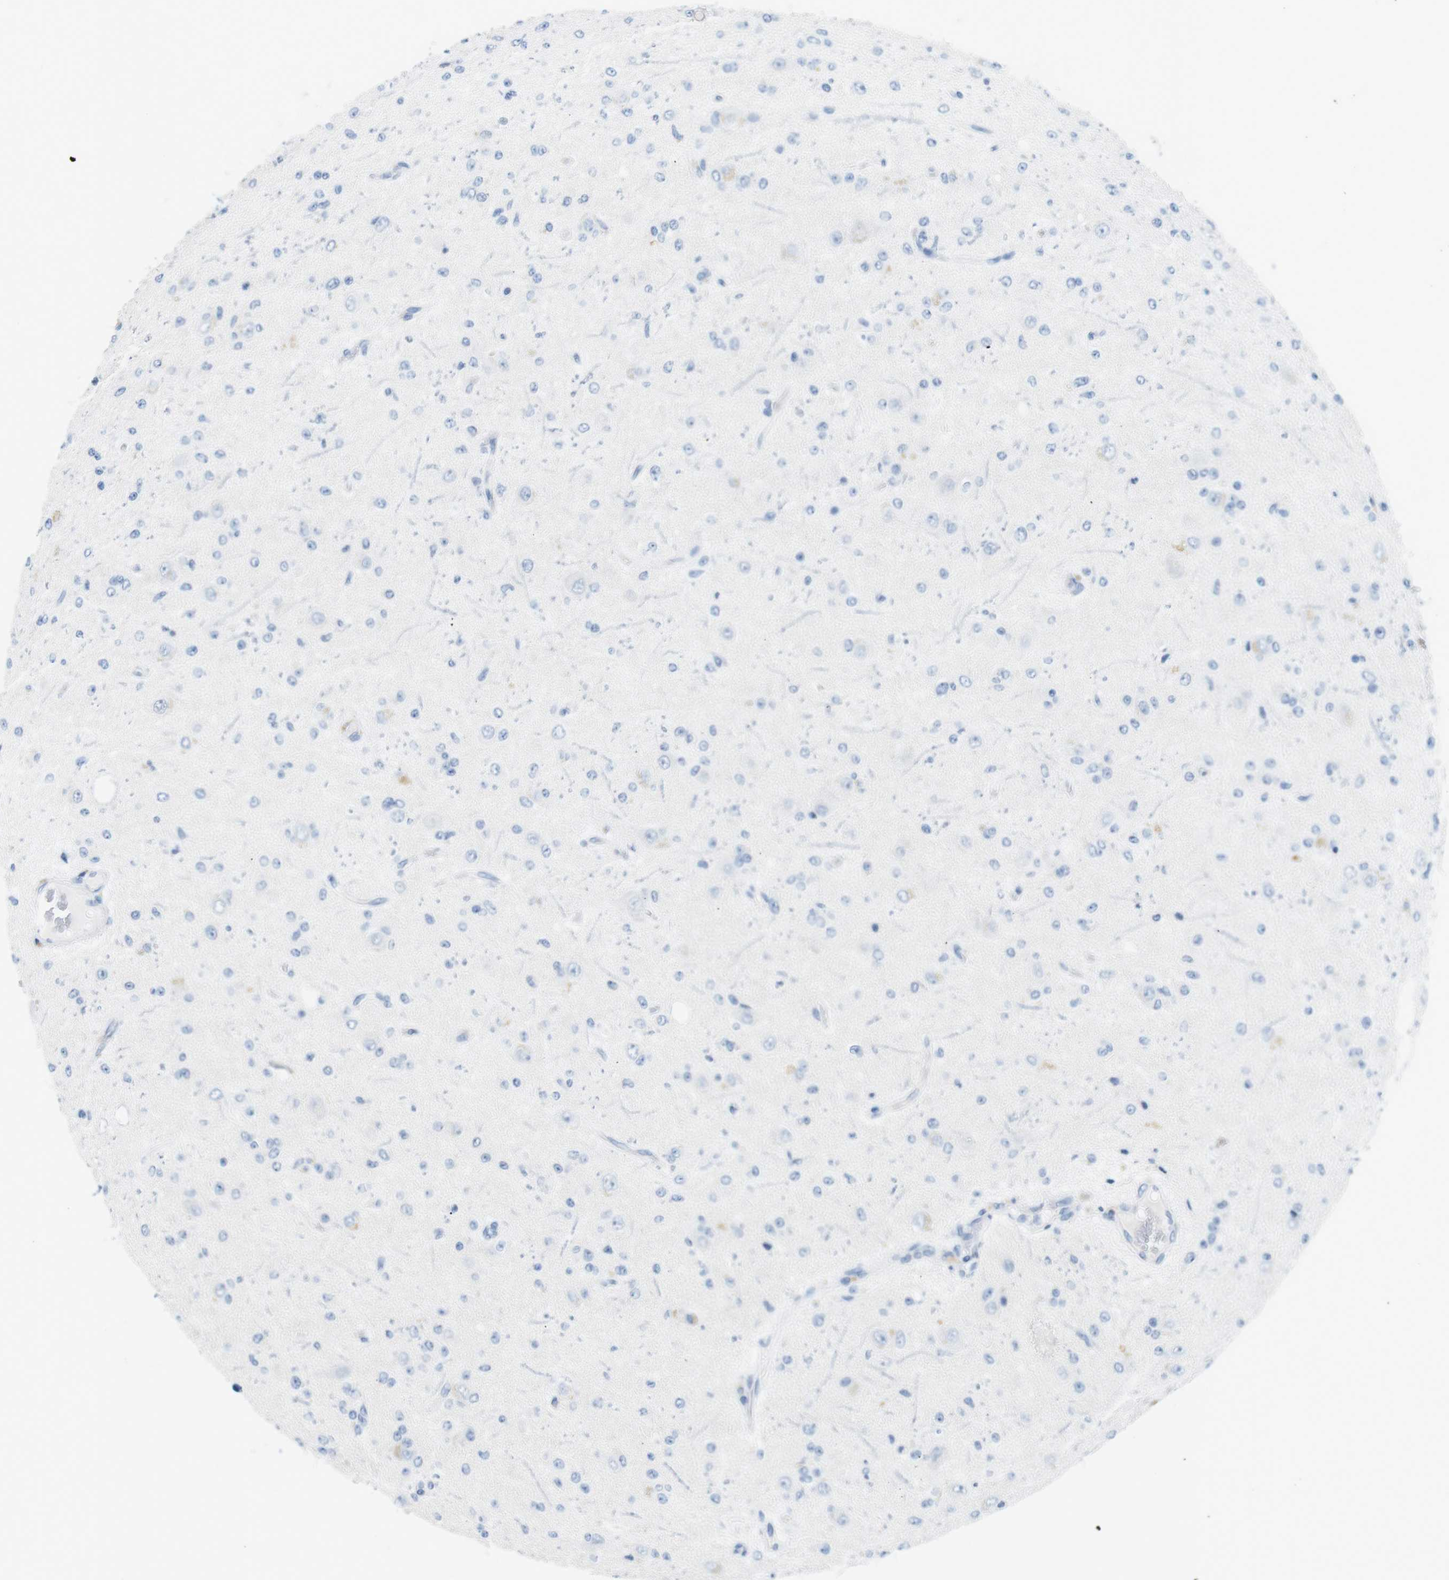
{"staining": {"intensity": "negative", "quantity": "none", "location": "none"}, "tissue": "glioma", "cell_type": "Tumor cells", "image_type": "cancer", "snomed": [{"axis": "morphology", "description": "Glioma, malignant, High grade"}, {"axis": "topography", "description": "pancreas cauda"}], "caption": "Human malignant glioma (high-grade) stained for a protein using immunohistochemistry (IHC) reveals no staining in tumor cells.", "gene": "TNFRSF4", "patient": {"sex": "male", "age": 60}}